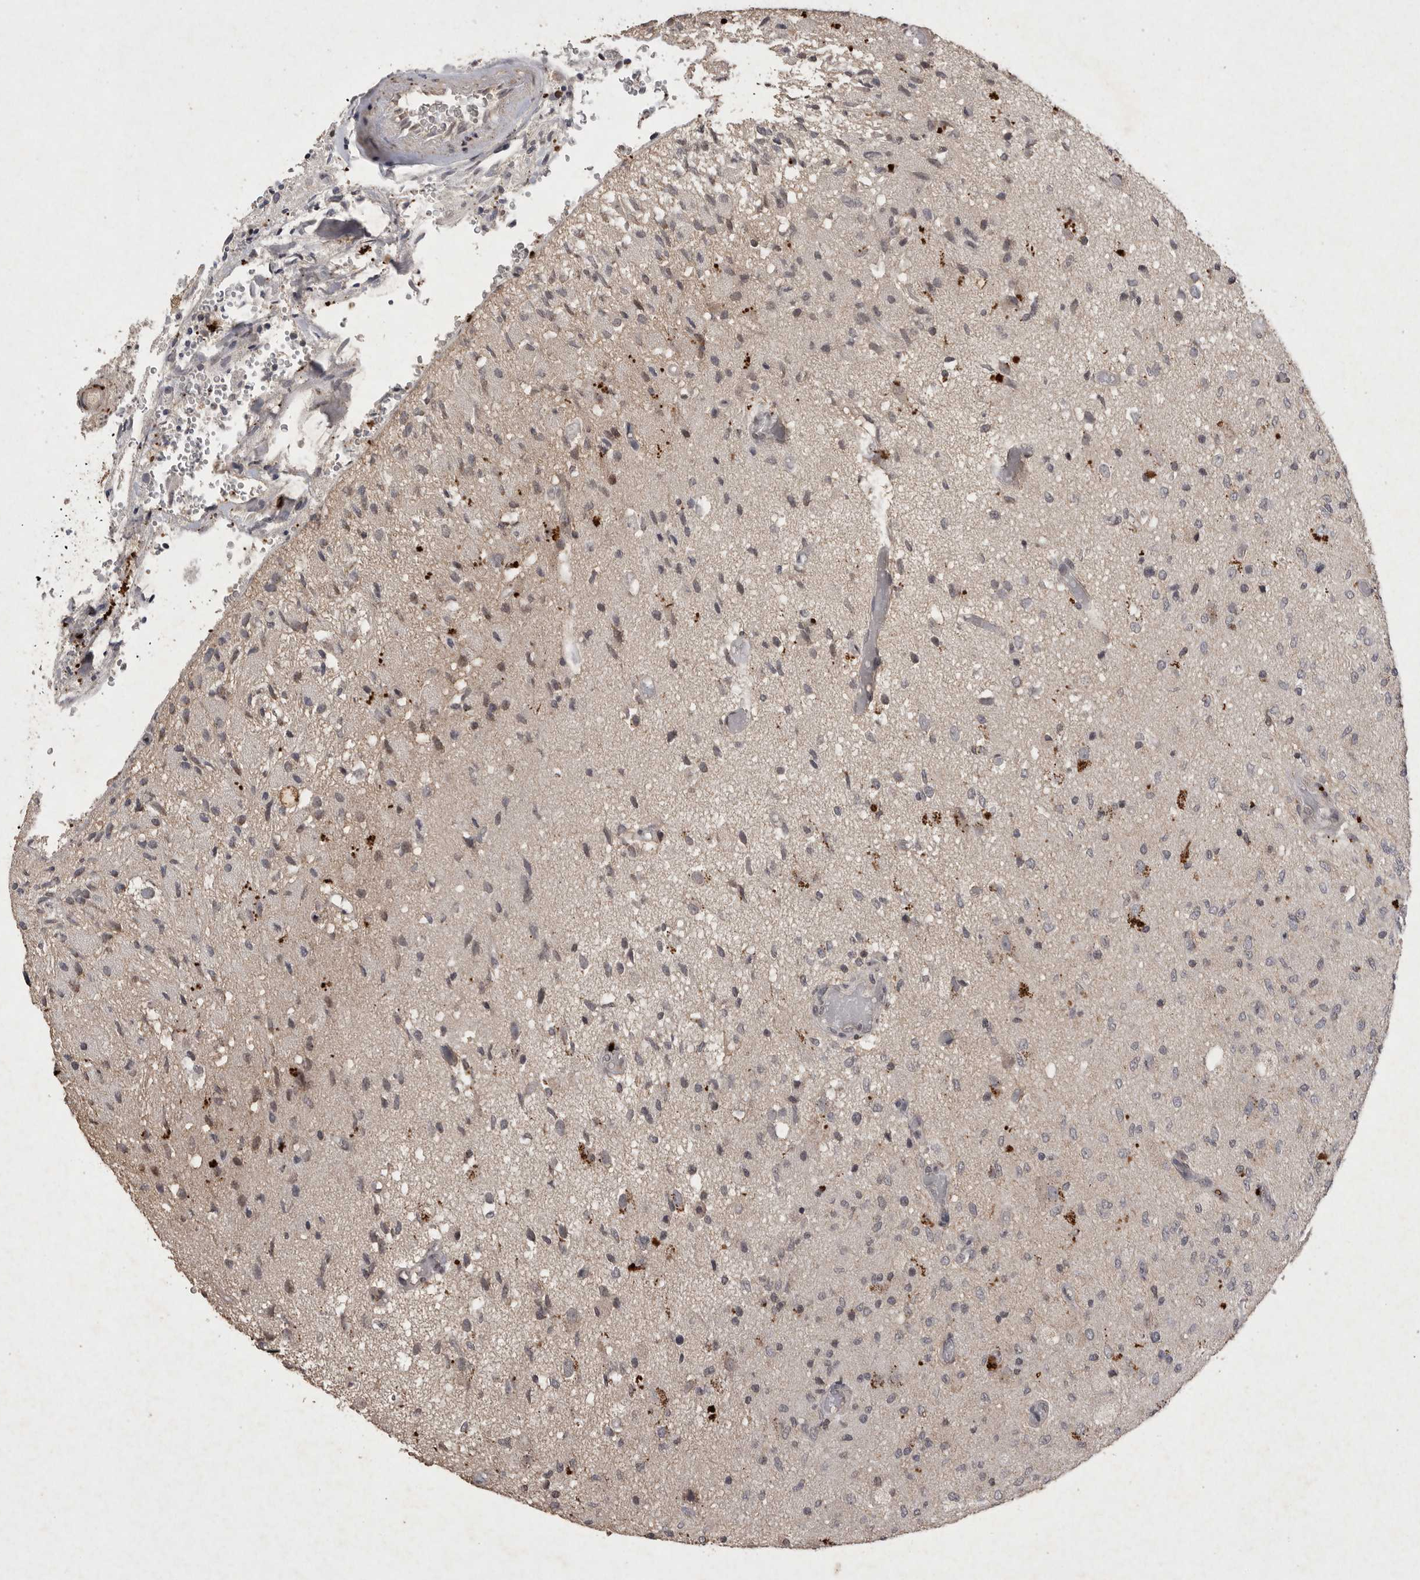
{"staining": {"intensity": "negative", "quantity": "none", "location": "none"}, "tissue": "glioma", "cell_type": "Tumor cells", "image_type": "cancer", "snomed": [{"axis": "morphology", "description": "Normal tissue, NOS"}, {"axis": "morphology", "description": "Glioma, malignant, High grade"}, {"axis": "topography", "description": "Cerebral cortex"}], "caption": "Glioma was stained to show a protein in brown. There is no significant staining in tumor cells.", "gene": "APLNR", "patient": {"sex": "male", "age": 77}}